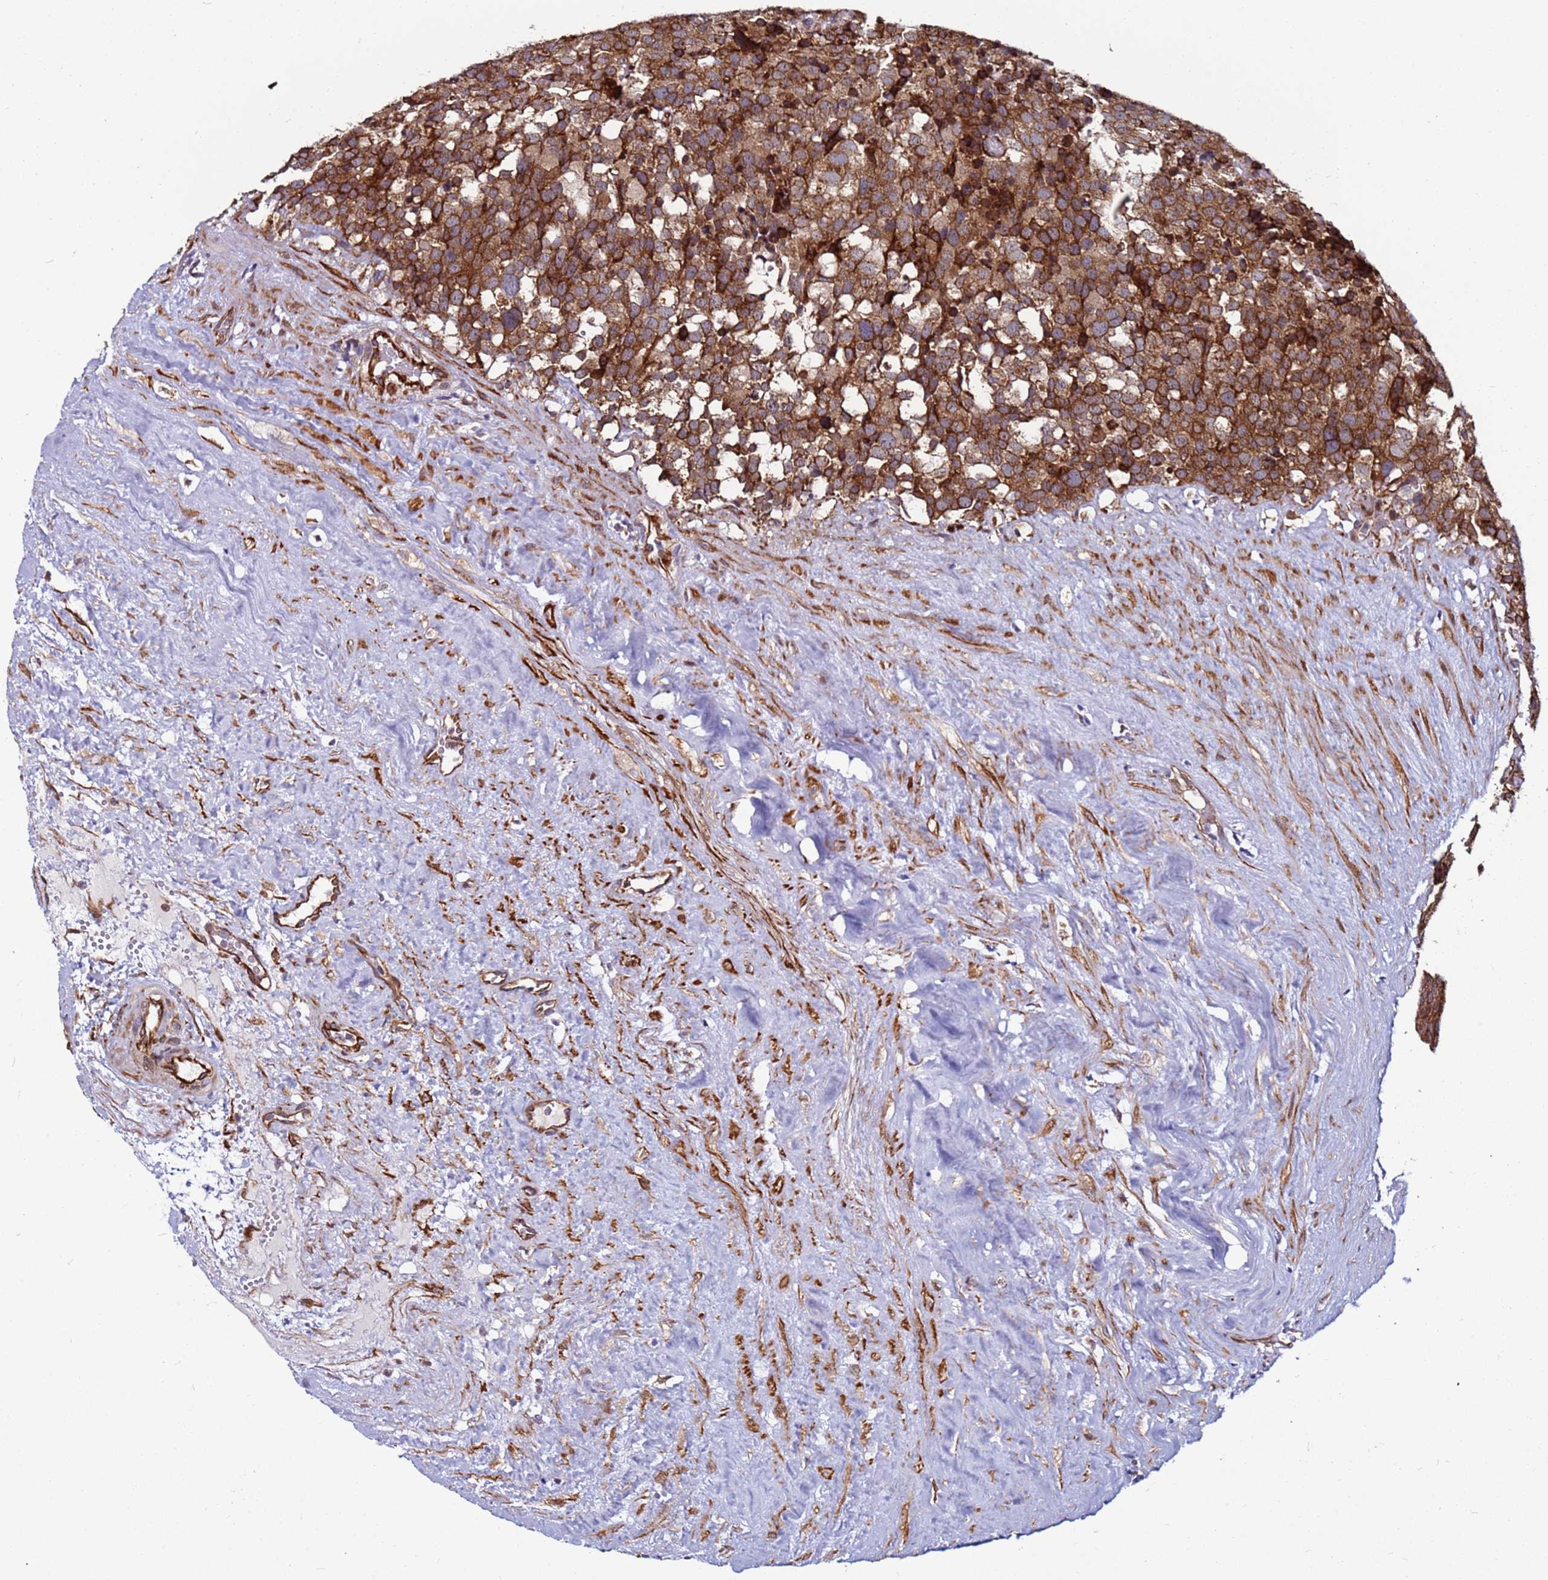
{"staining": {"intensity": "strong", "quantity": ">75%", "location": "cytoplasmic/membranous"}, "tissue": "testis cancer", "cell_type": "Tumor cells", "image_type": "cancer", "snomed": [{"axis": "morphology", "description": "Seminoma, NOS"}, {"axis": "topography", "description": "Testis"}], "caption": "A histopathology image showing strong cytoplasmic/membranous staining in approximately >75% of tumor cells in testis cancer, as visualized by brown immunohistochemical staining.", "gene": "MCRIP1", "patient": {"sex": "male", "age": 71}}